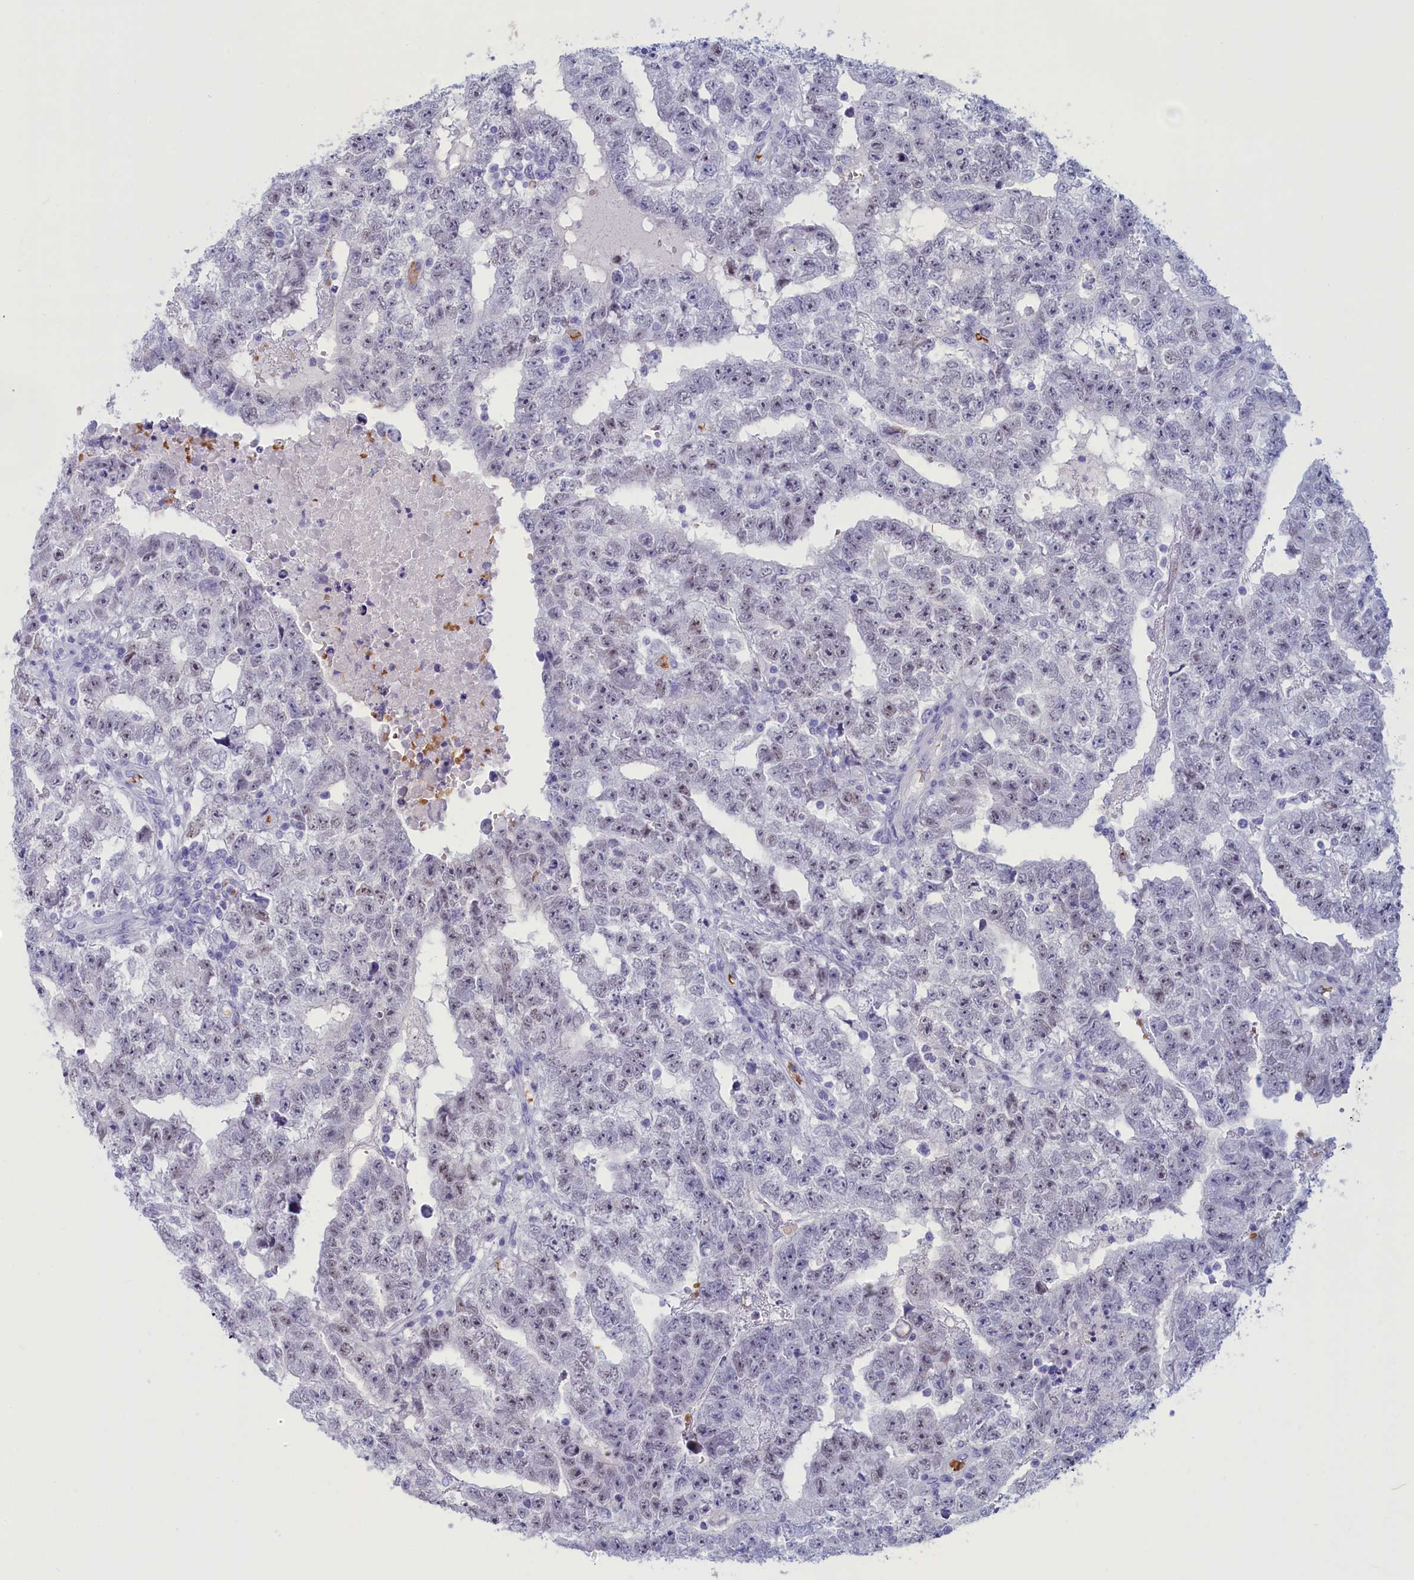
{"staining": {"intensity": "weak", "quantity": "<25%", "location": "nuclear"}, "tissue": "testis cancer", "cell_type": "Tumor cells", "image_type": "cancer", "snomed": [{"axis": "morphology", "description": "Carcinoma, Embryonal, NOS"}, {"axis": "topography", "description": "Testis"}], "caption": "Testis cancer (embryonal carcinoma) was stained to show a protein in brown. There is no significant expression in tumor cells.", "gene": "GAPDHS", "patient": {"sex": "male", "age": 25}}